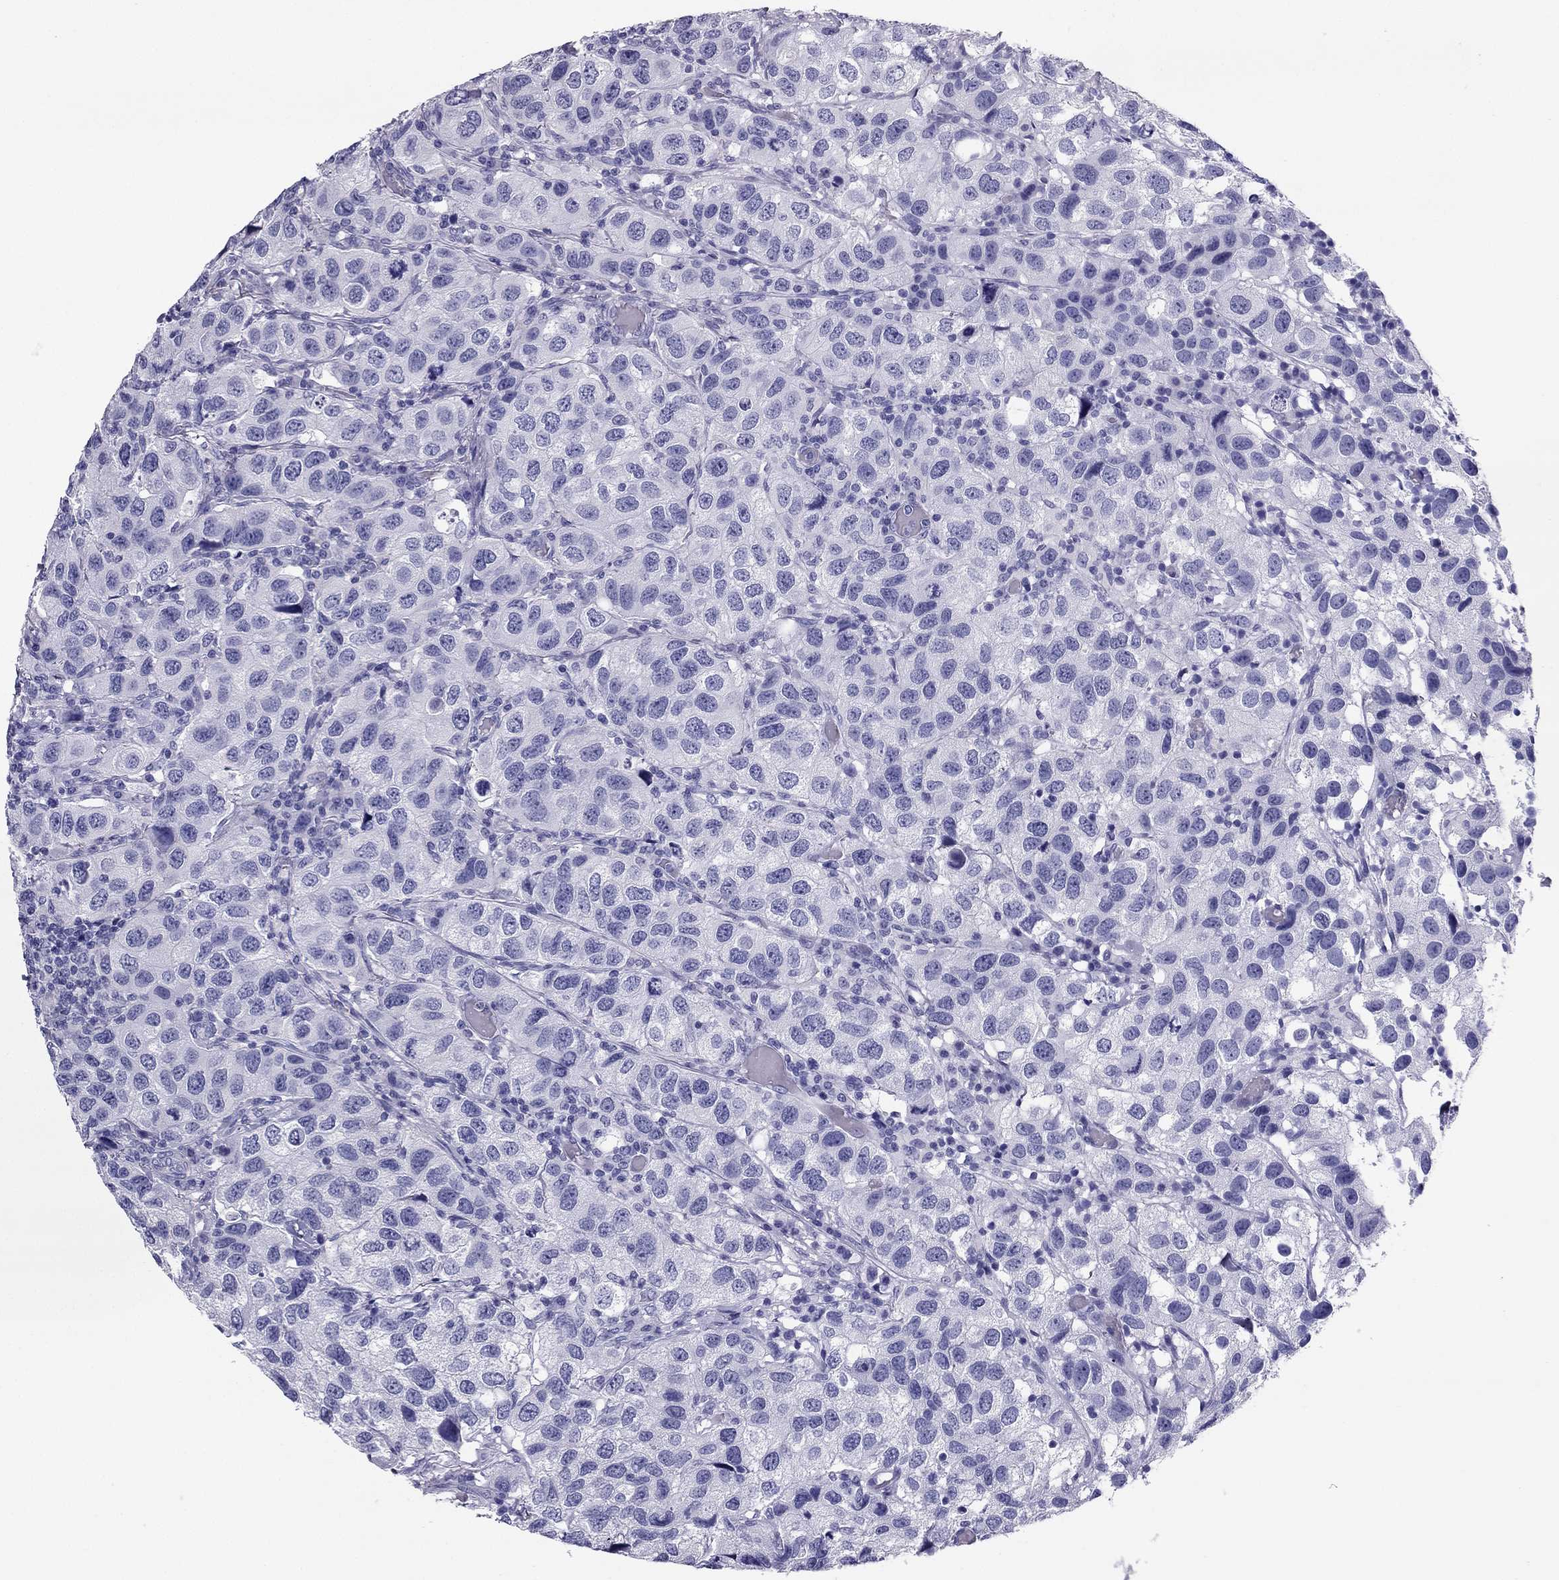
{"staining": {"intensity": "negative", "quantity": "none", "location": "none"}, "tissue": "urothelial cancer", "cell_type": "Tumor cells", "image_type": "cancer", "snomed": [{"axis": "morphology", "description": "Urothelial carcinoma, High grade"}, {"axis": "topography", "description": "Urinary bladder"}], "caption": "Tumor cells are negative for protein expression in human urothelial carcinoma (high-grade).", "gene": "PDE6A", "patient": {"sex": "male", "age": 79}}